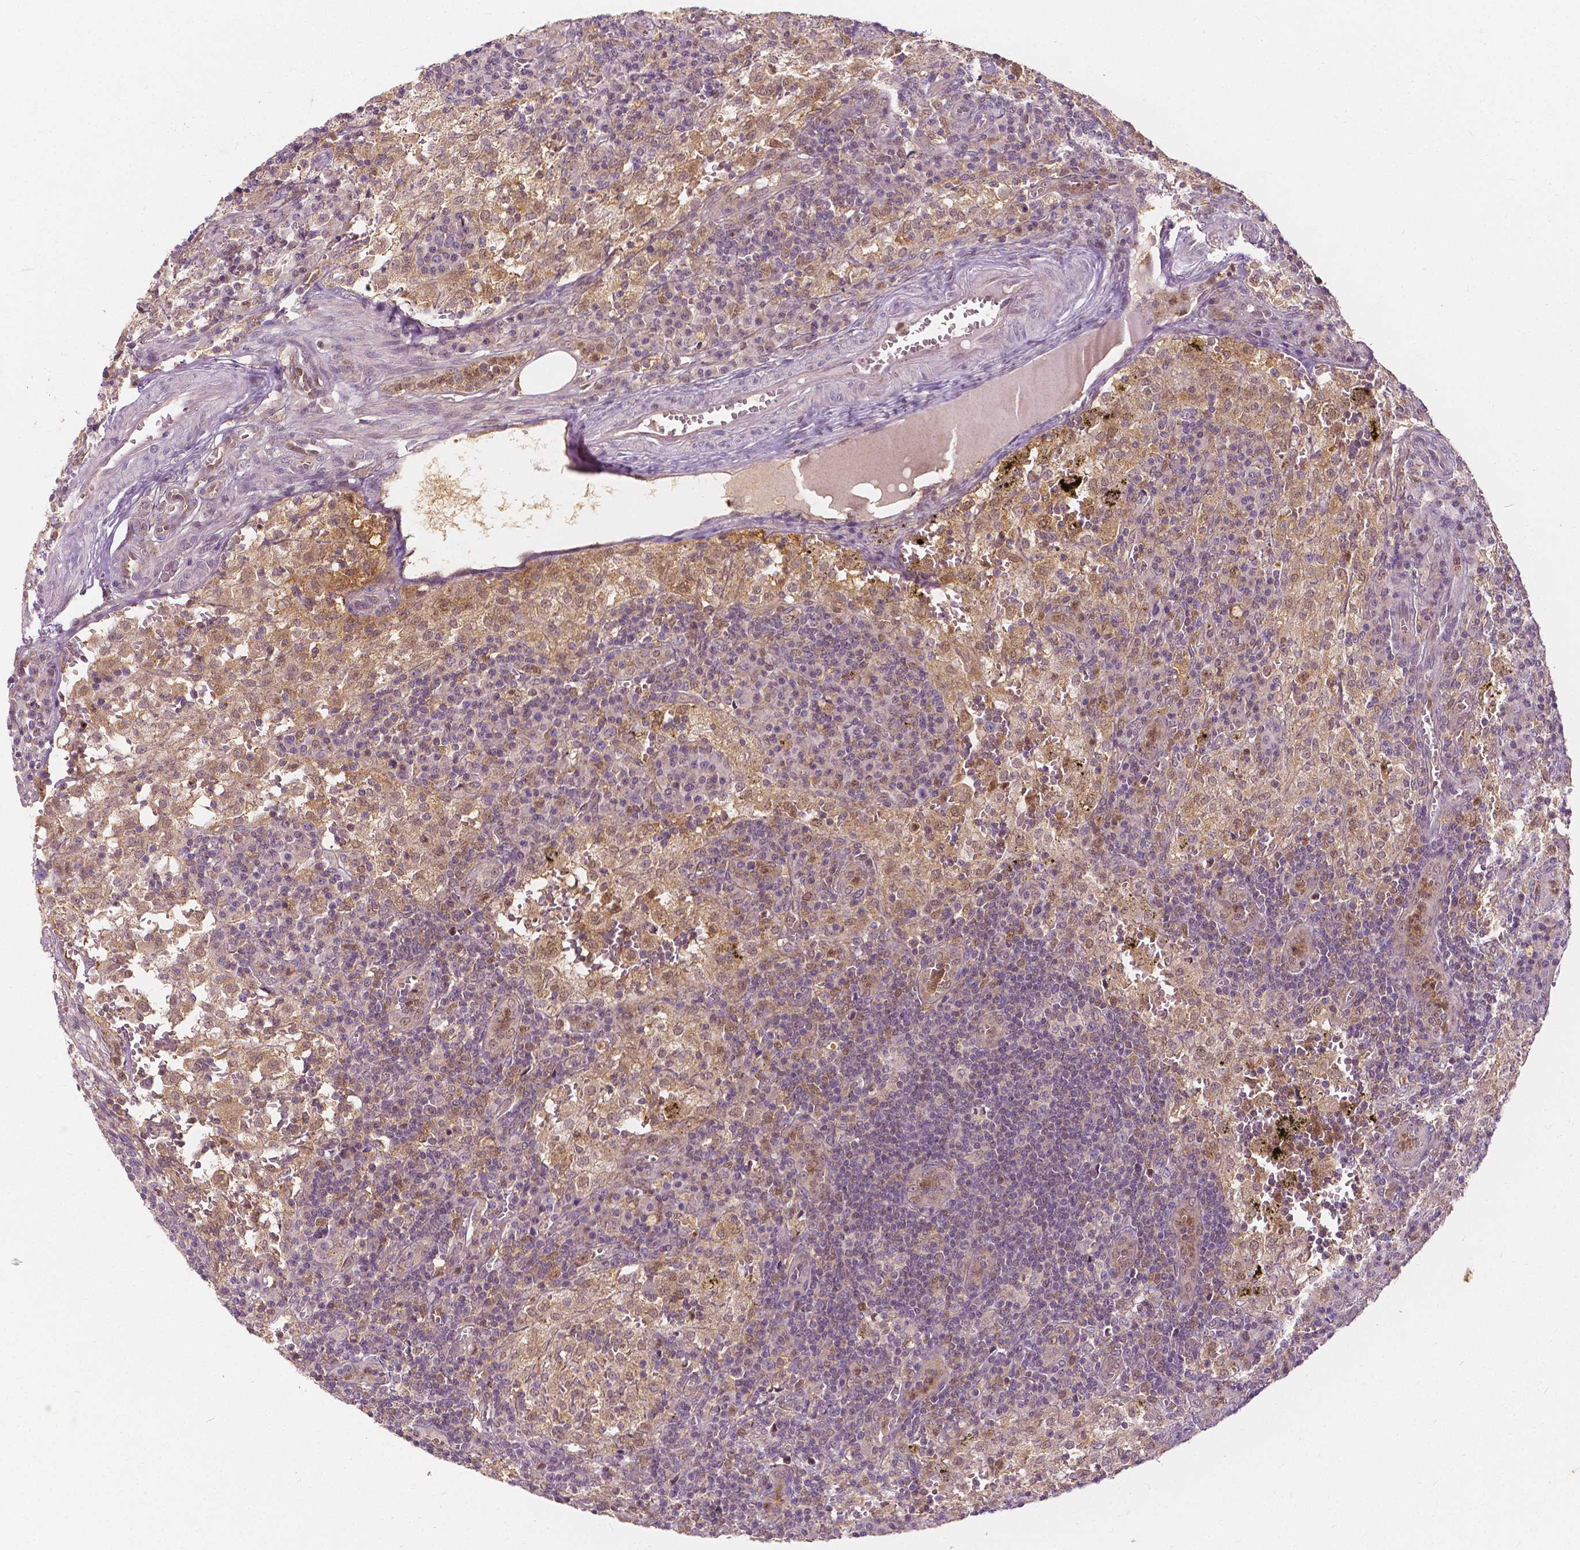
{"staining": {"intensity": "negative", "quantity": "none", "location": "none"}, "tissue": "lymph node", "cell_type": "Germinal center cells", "image_type": "normal", "snomed": [{"axis": "morphology", "description": "Normal tissue, NOS"}, {"axis": "topography", "description": "Lymph node"}], "caption": "Immunohistochemistry micrograph of benign lymph node: human lymph node stained with DAB (3,3'-diaminobenzidine) reveals no significant protein positivity in germinal center cells.", "gene": "NAPRT", "patient": {"sex": "male", "age": 62}}